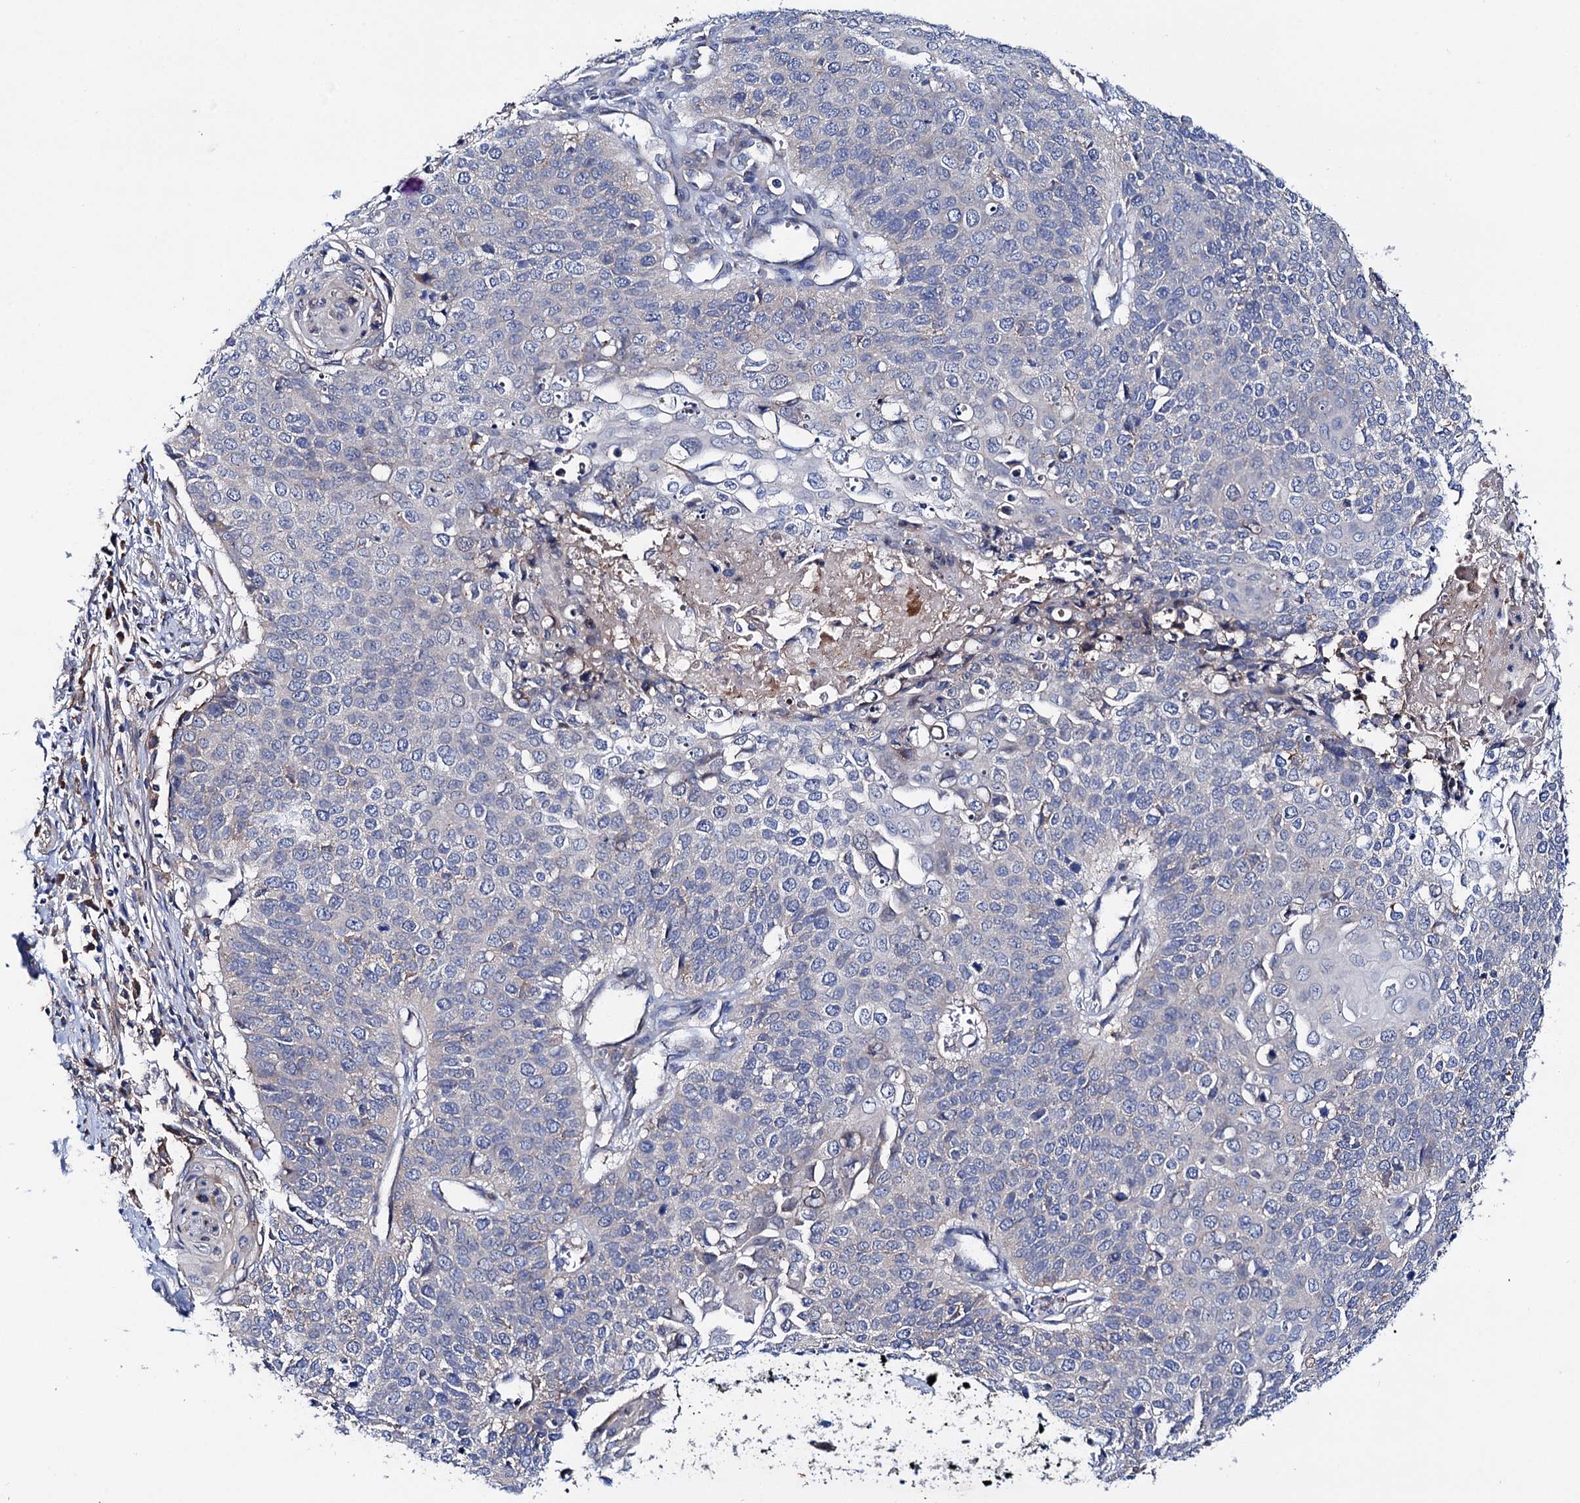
{"staining": {"intensity": "negative", "quantity": "none", "location": "none"}, "tissue": "cervical cancer", "cell_type": "Tumor cells", "image_type": "cancer", "snomed": [{"axis": "morphology", "description": "Squamous cell carcinoma, NOS"}, {"axis": "topography", "description": "Cervix"}], "caption": "The histopathology image displays no staining of tumor cells in cervical cancer (squamous cell carcinoma).", "gene": "TRIM55", "patient": {"sex": "female", "age": 39}}